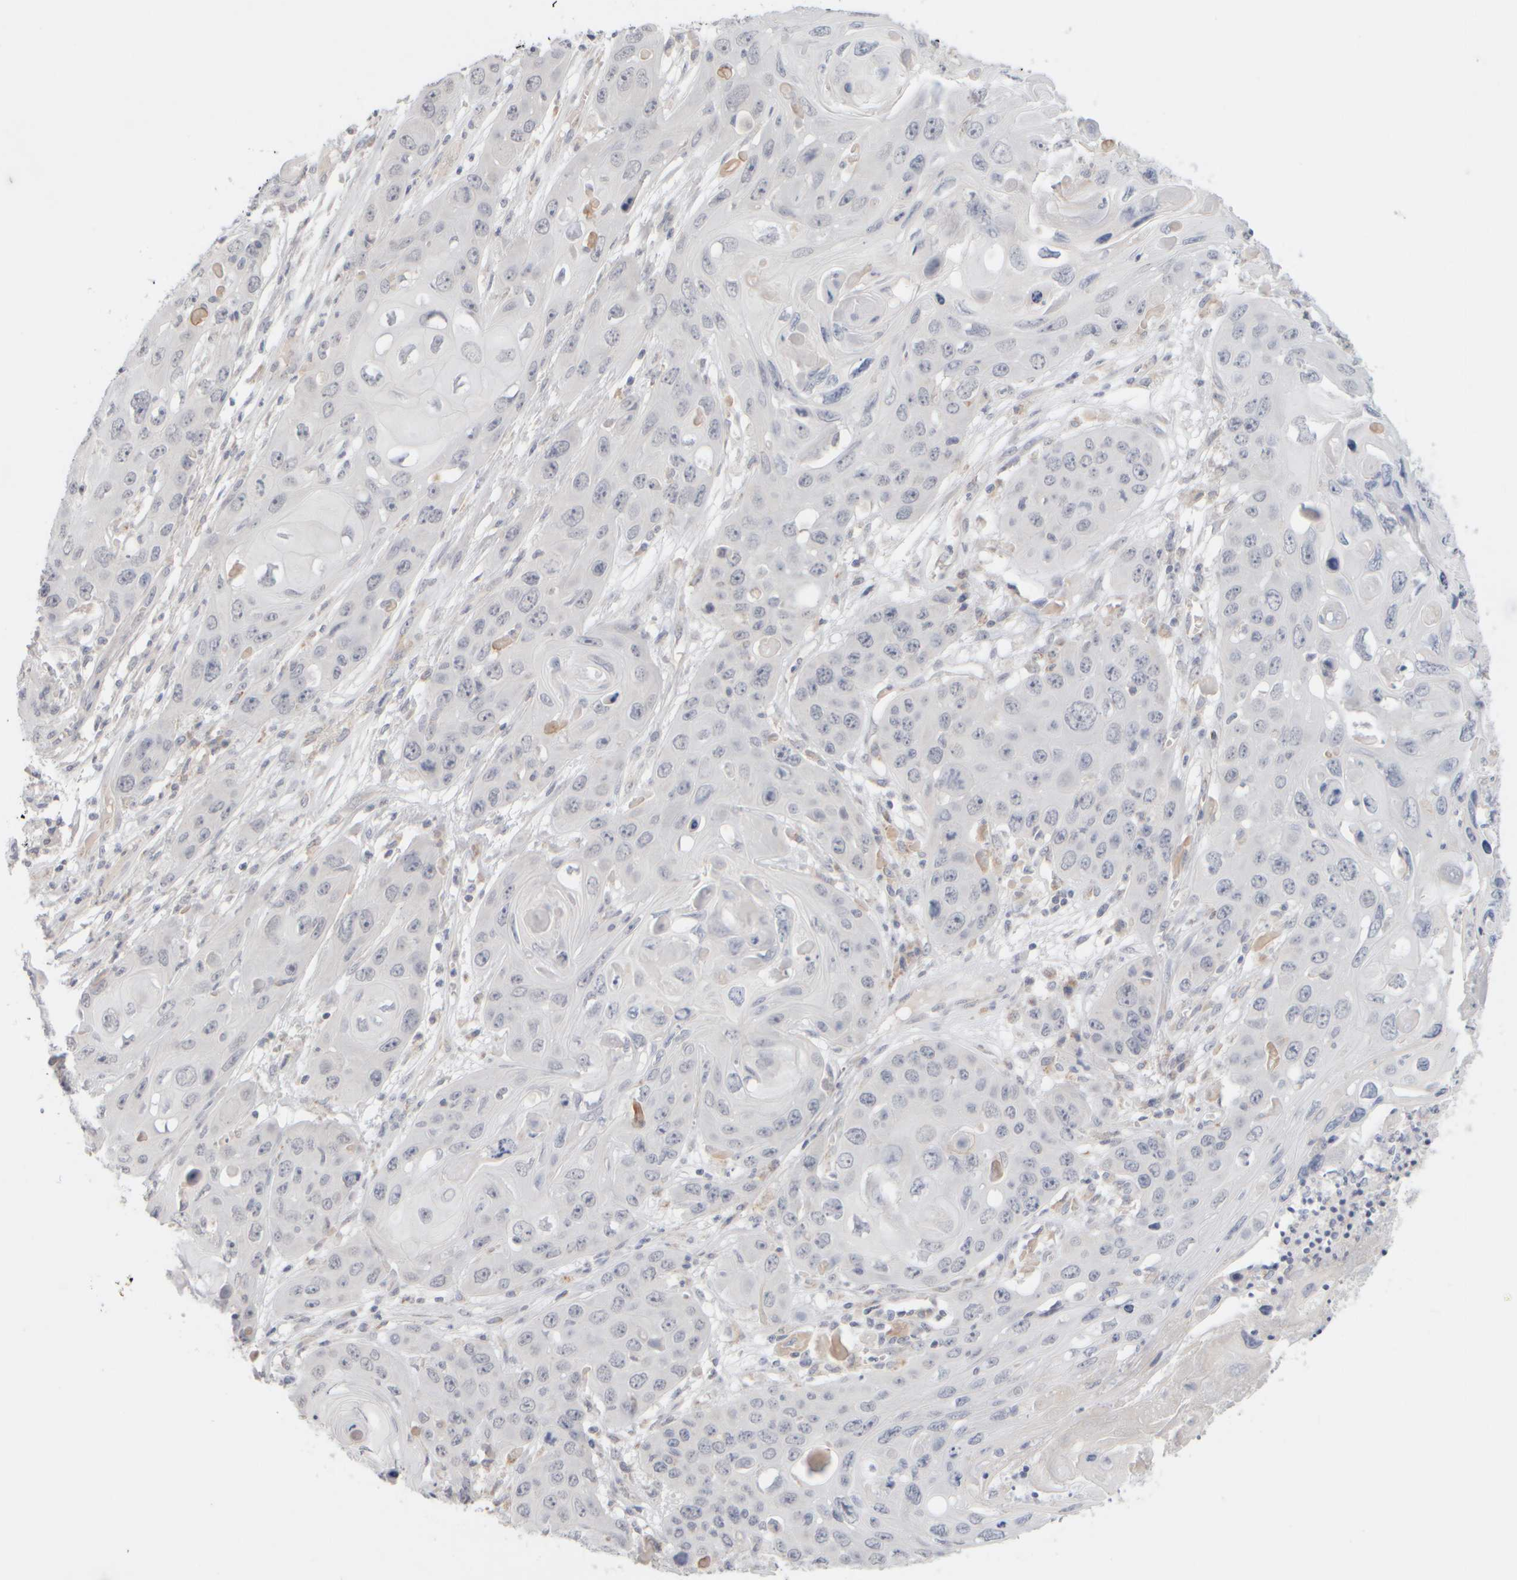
{"staining": {"intensity": "negative", "quantity": "none", "location": "none"}, "tissue": "skin cancer", "cell_type": "Tumor cells", "image_type": "cancer", "snomed": [{"axis": "morphology", "description": "Squamous cell carcinoma, NOS"}, {"axis": "topography", "description": "Skin"}], "caption": "Protein analysis of skin cancer exhibits no significant positivity in tumor cells.", "gene": "ZNF112", "patient": {"sex": "male", "age": 55}}